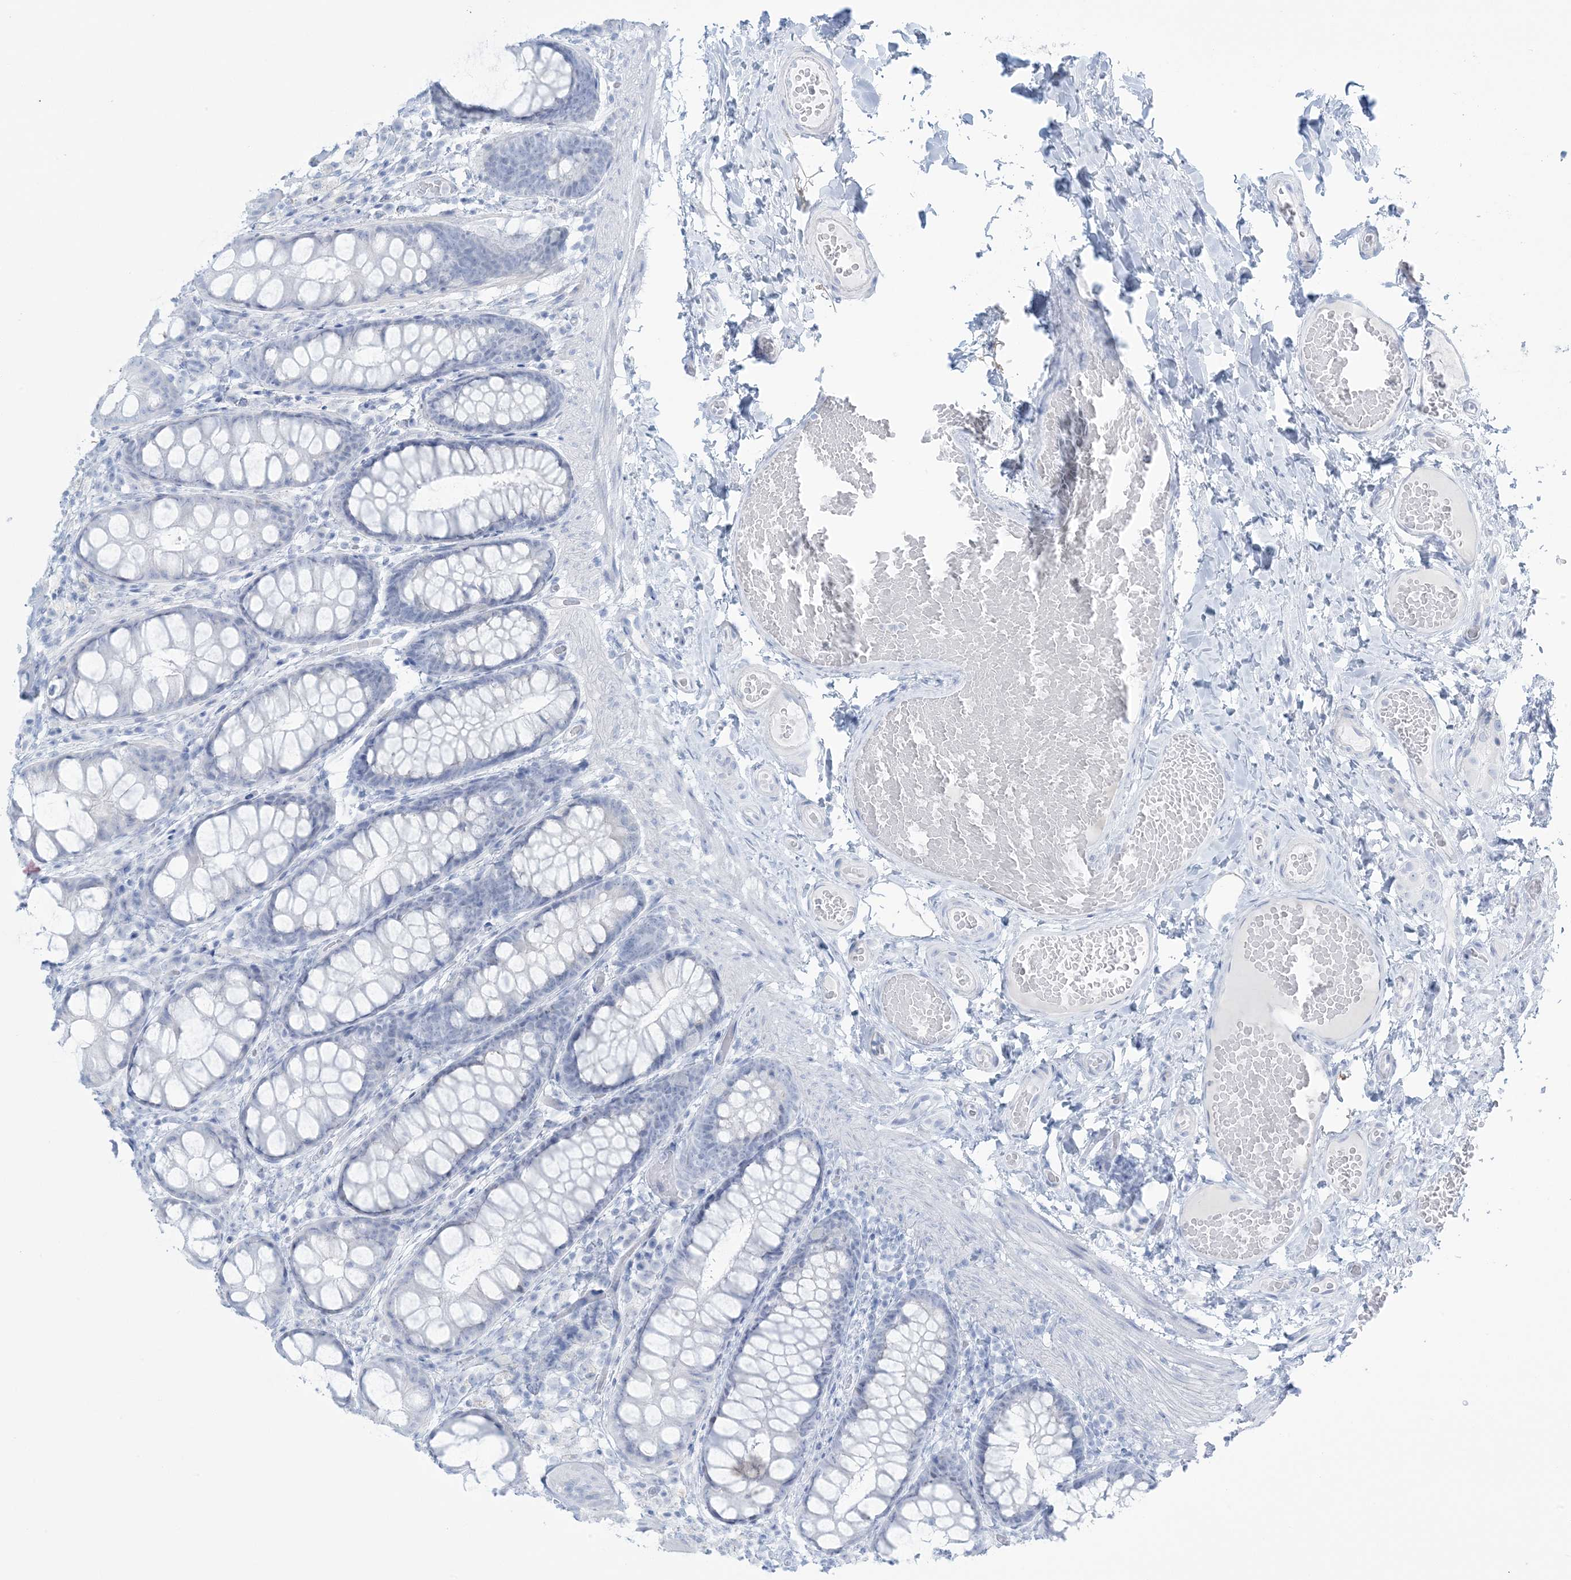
{"staining": {"intensity": "negative", "quantity": "none", "location": "none"}, "tissue": "colon", "cell_type": "Endothelial cells", "image_type": "normal", "snomed": [{"axis": "morphology", "description": "Normal tissue, NOS"}, {"axis": "topography", "description": "Colon"}], "caption": "Endothelial cells show no significant staining in benign colon. Nuclei are stained in blue.", "gene": "AGXT", "patient": {"sex": "male", "age": 47}}